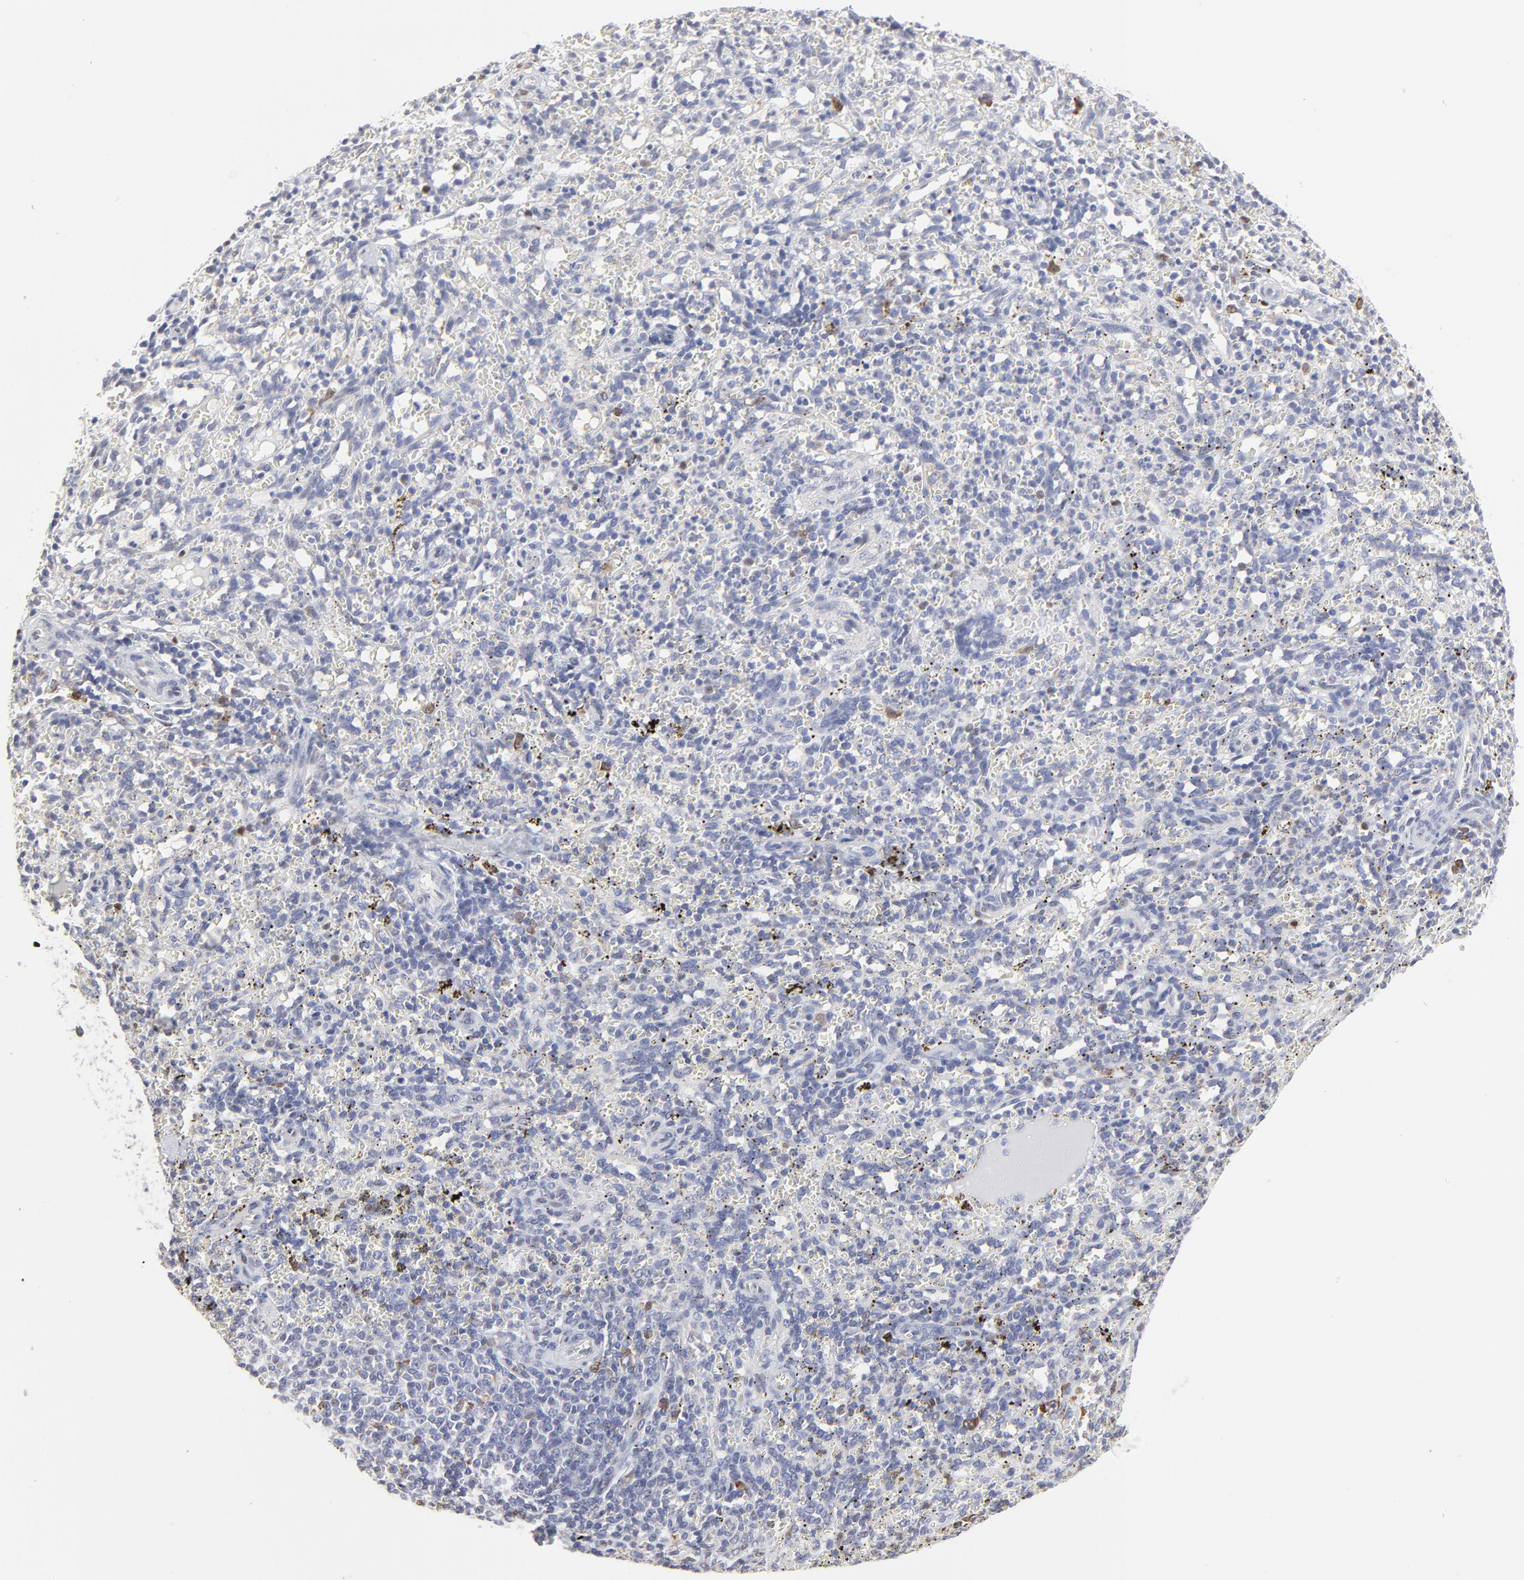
{"staining": {"intensity": "weak", "quantity": "<25%", "location": "cytoplasmic/membranous"}, "tissue": "spleen", "cell_type": "Cells in red pulp", "image_type": "normal", "snomed": [{"axis": "morphology", "description": "Normal tissue, NOS"}, {"axis": "topography", "description": "Spleen"}], "caption": "Immunohistochemical staining of benign spleen shows no significant positivity in cells in red pulp.", "gene": "NCAPH", "patient": {"sex": "female", "age": 10}}